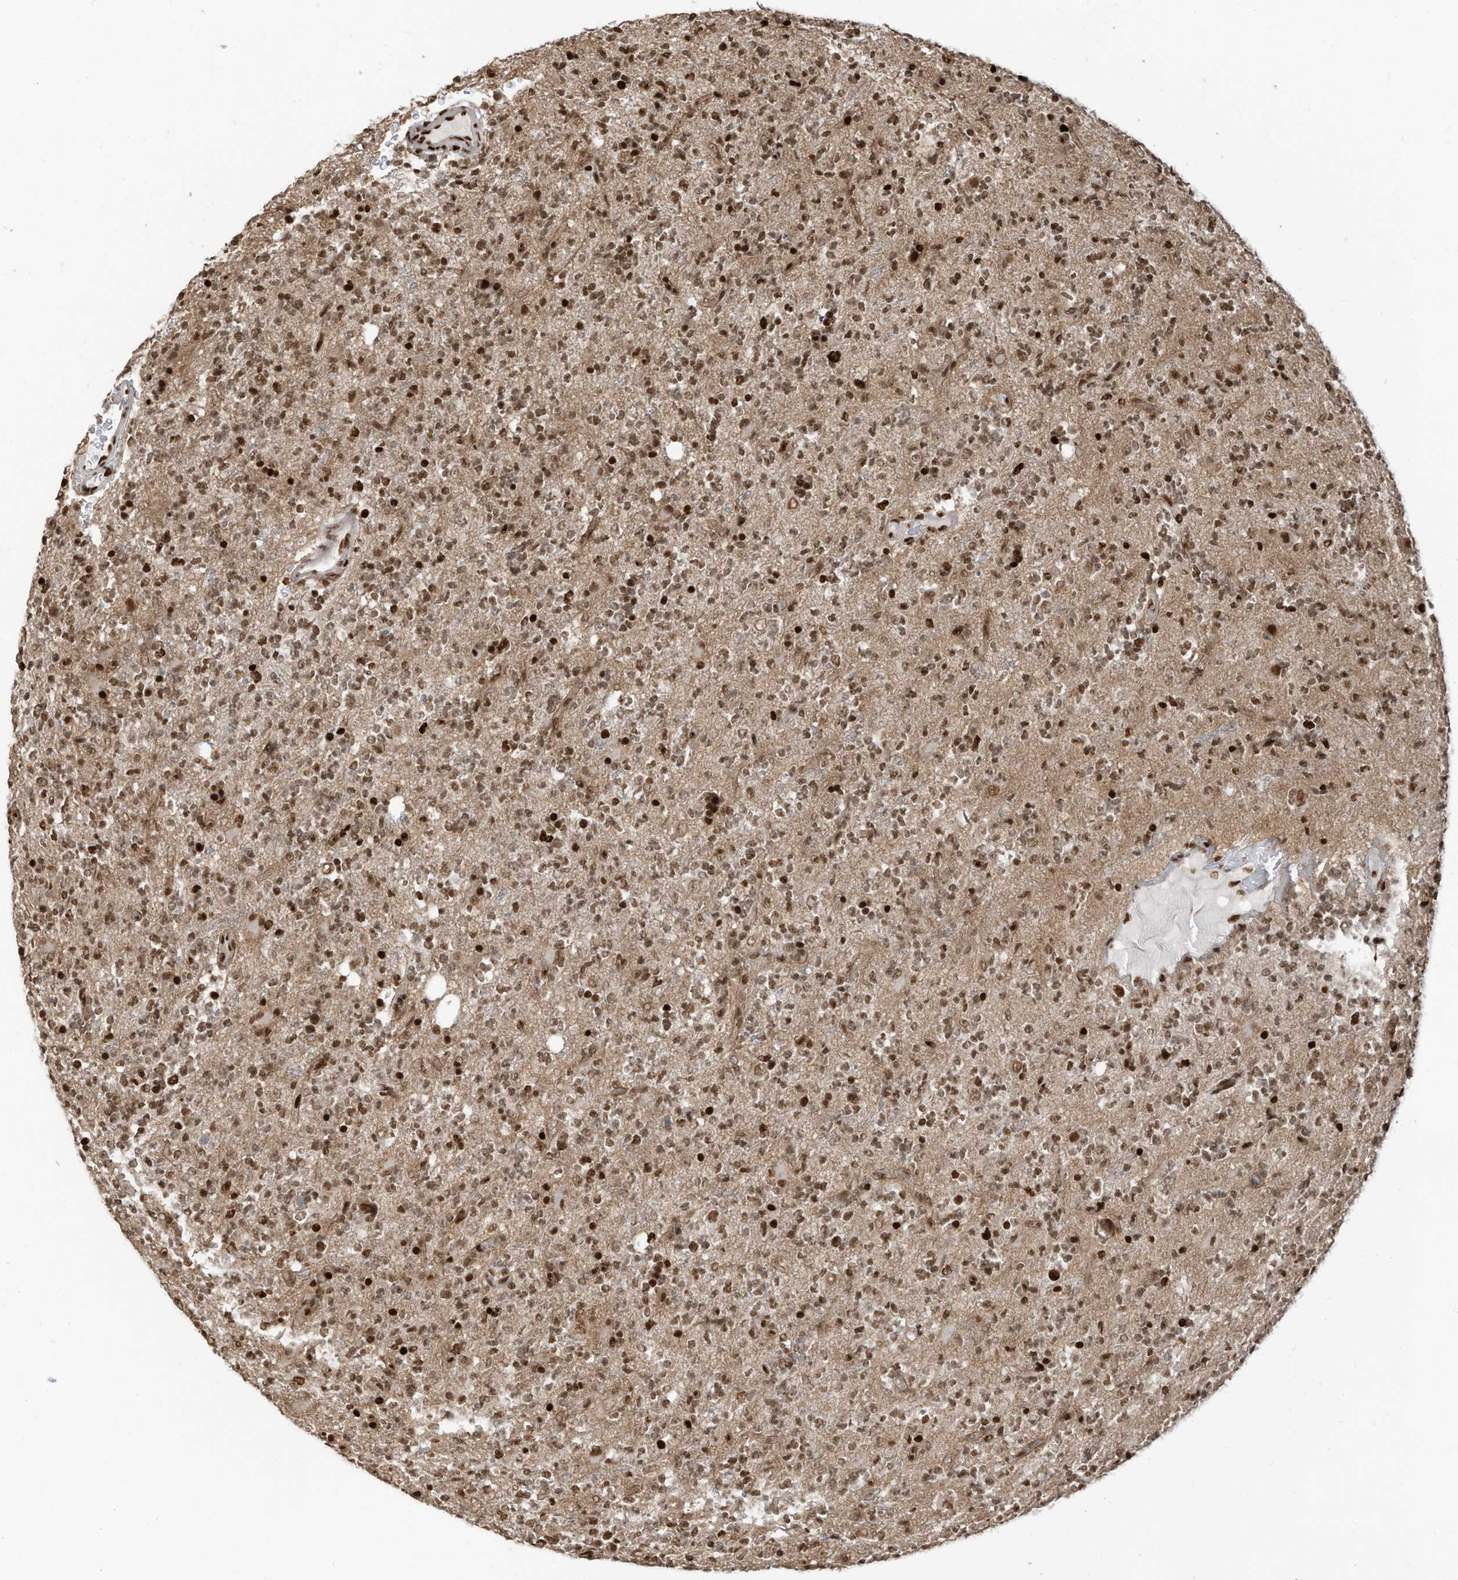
{"staining": {"intensity": "moderate", "quantity": ">75%", "location": "nuclear"}, "tissue": "glioma", "cell_type": "Tumor cells", "image_type": "cancer", "snomed": [{"axis": "morphology", "description": "Glioma, malignant, High grade"}, {"axis": "topography", "description": "Brain"}], "caption": "A brown stain highlights moderate nuclear positivity of a protein in human glioma tumor cells.", "gene": "SAMD15", "patient": {"sex": "female", "age": 62}}